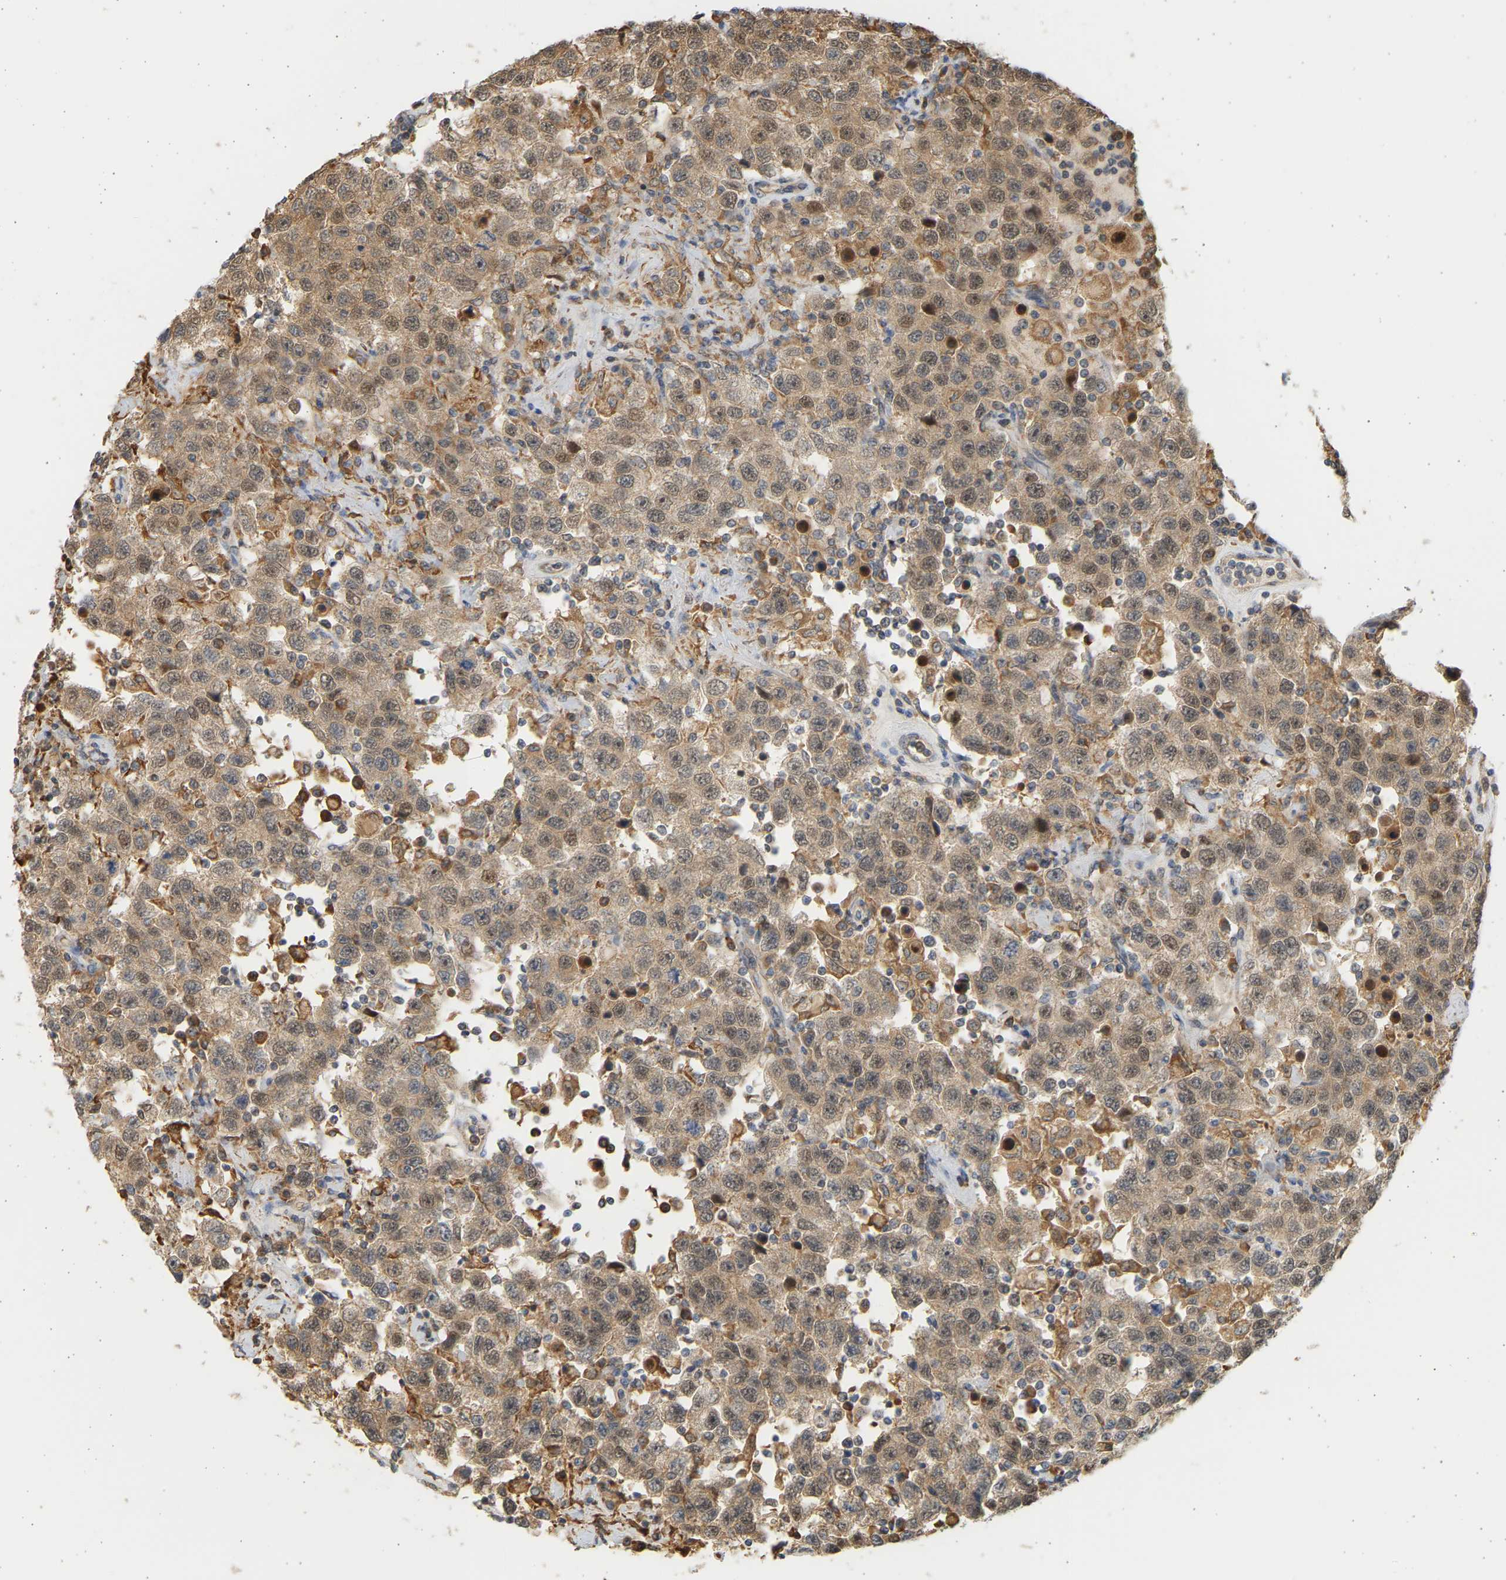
{"staining": {"intensity": "moderate", "quantity": ">75%", "location": "cytoplasmic/membranous,nuclear"}, "tissue": "testis cancer", "cell_type": "Tumor cells", "image_type": "cancer", "snomed": [{"axis": "morphology", "description": "Seminoma, NOS"}, {"axis": "topography", "description": "Testis"}], "caption": "This photomicrograph demonstrates testis seminoma stained with IHC to label a protein in brown. The cytoplasmic/membranous and nuclear of tumor cells show moderate positivity for the protein. Nuclei are counter-stained blue.", "gene": "B4GALT6", "patient": {"sex": "male", "age": 41}}